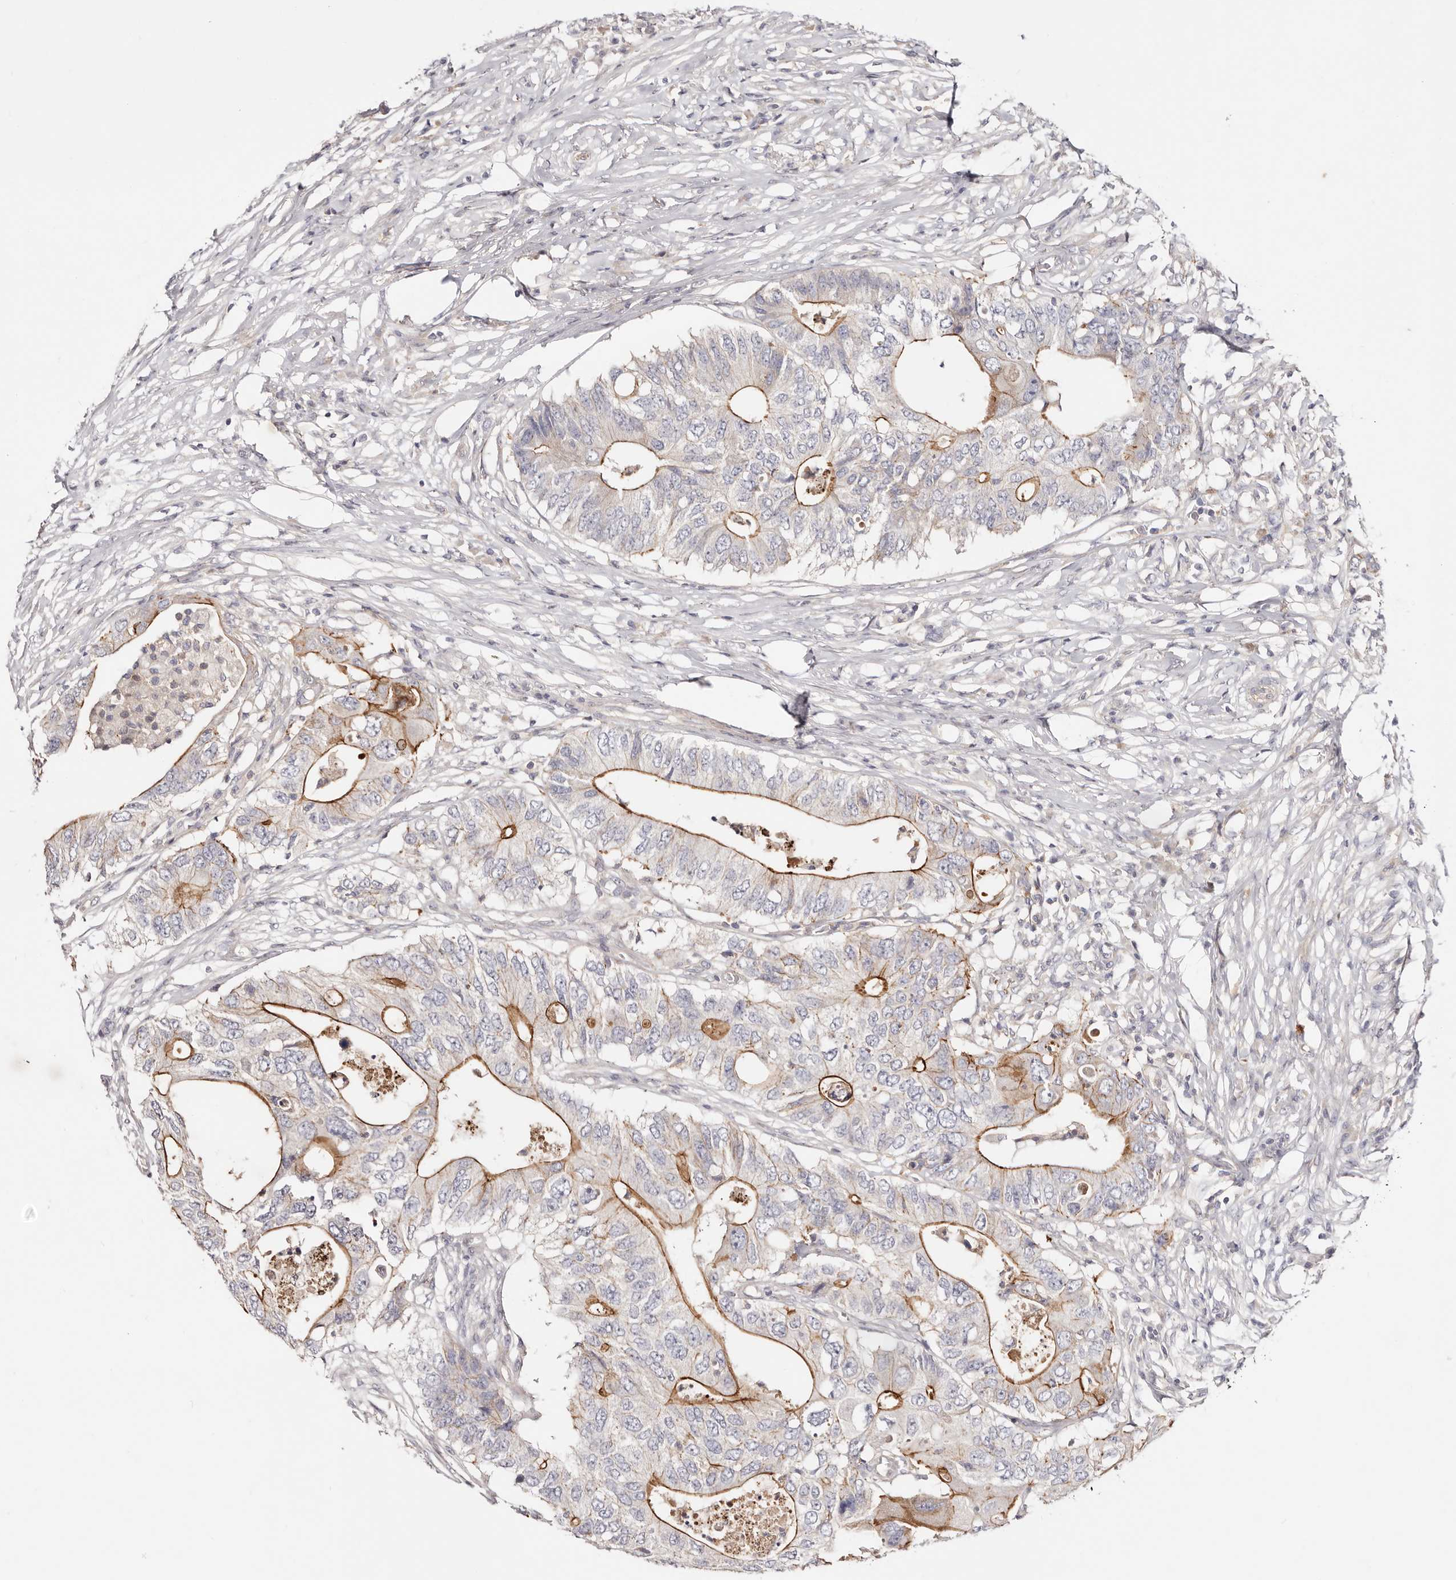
{"staining": {"intensity": "strong", "quantity": "<25%", "location": "cytoplasmic/membranous"}, "tissue": "colorectal cancer", "cell_type": "Tumor cells", "image_type": "cancer", "snomed": [{"axis": "morphology", "description": "Adenocarcinoma, NOS"}, {"axis": "topography", "description": "Colon"}], "caption": "A brown stain labels strong cytoplasmic/membranous expression of a protein in human colorectal cancer (adenocarcinoma) tumor cells.", "gene": "SLC35B2", "patient": {"sex": "male", "age": 71}}